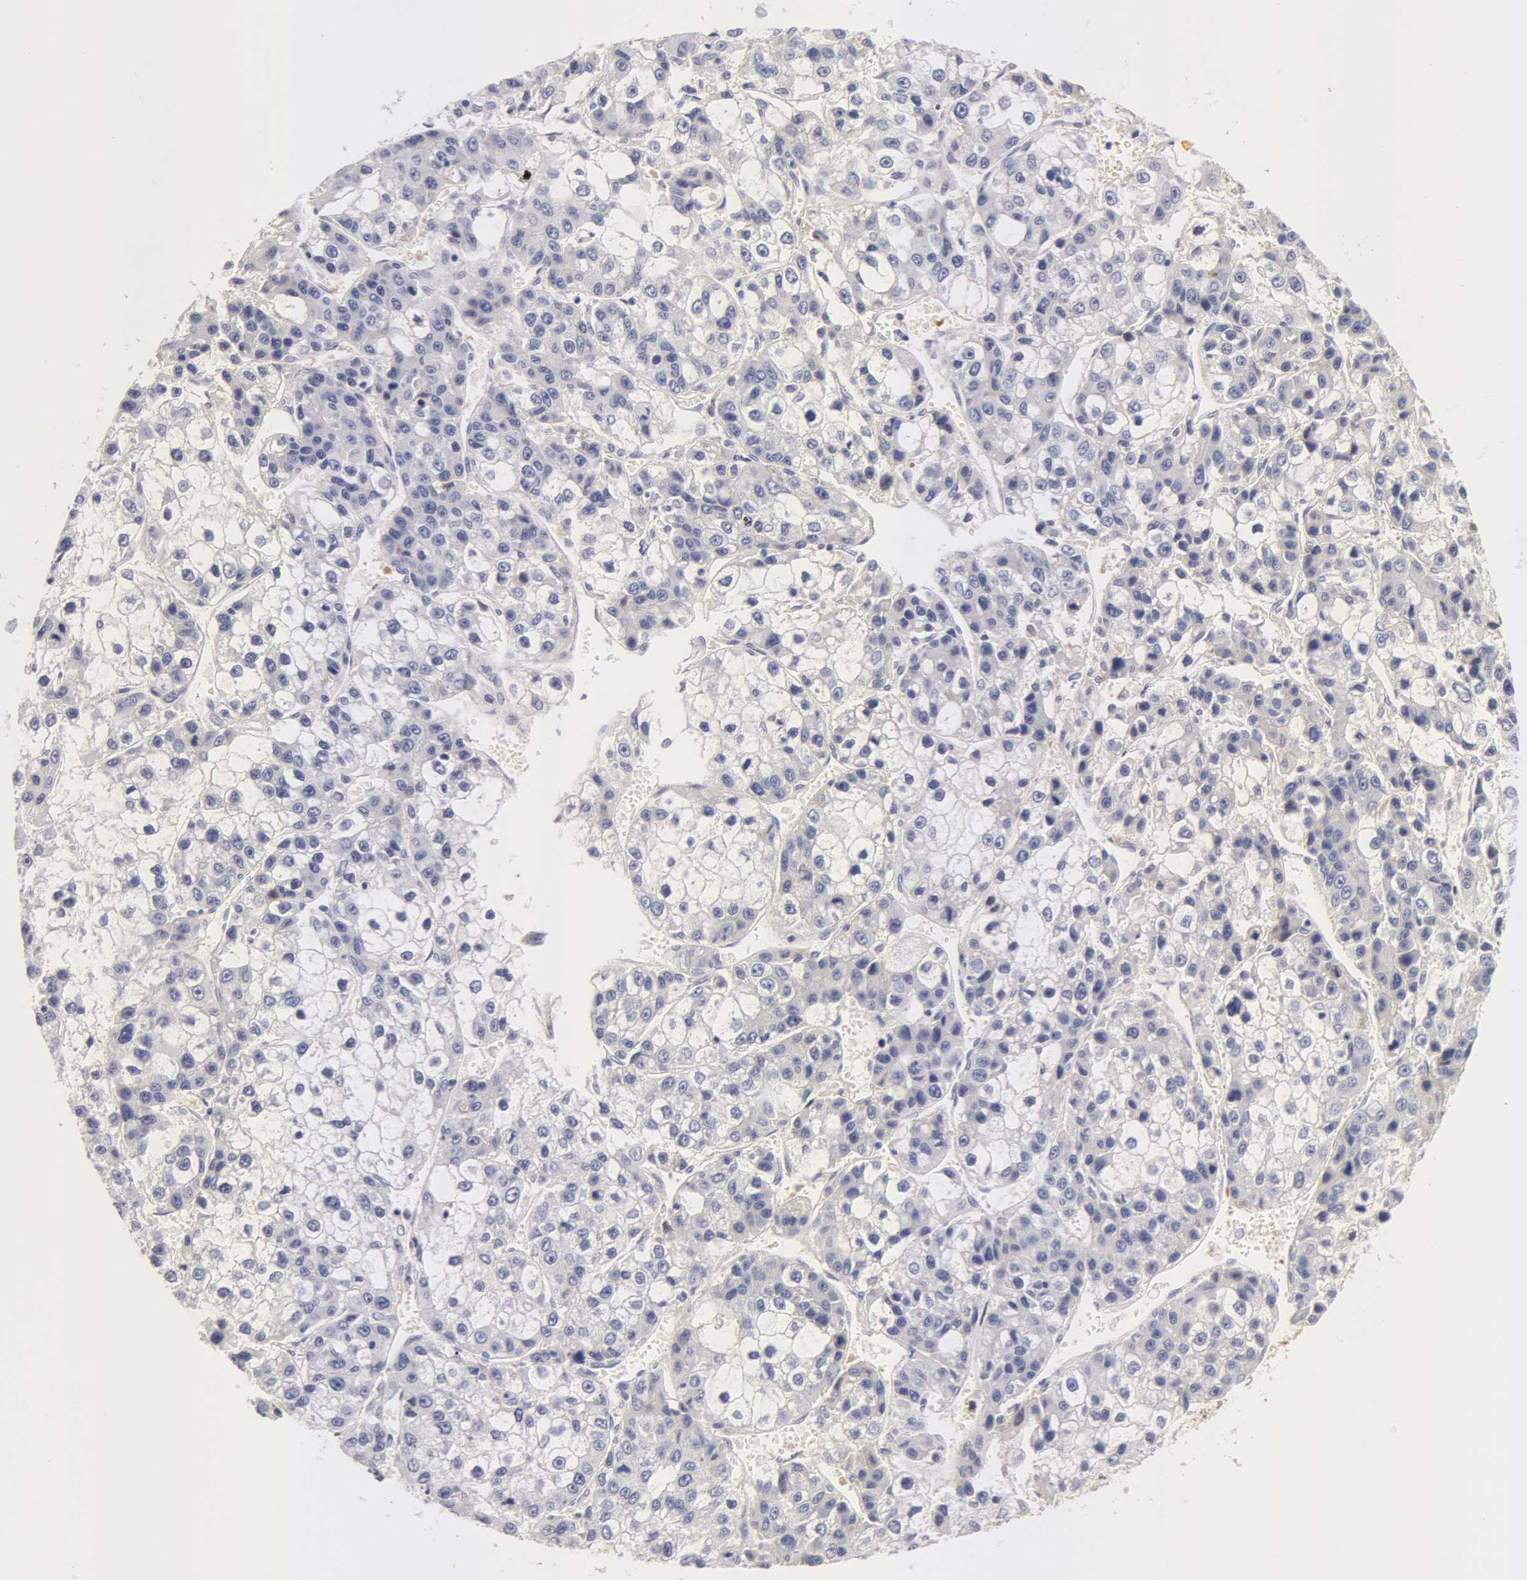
{"staining": {"intensity": "negative", "quantity": "none", "location": "none"}, "tissue": "liver cancer", "cell_type": "Tumor cells", "image_type": "cancer", "snomed": [{"axis": "morphology", "description": "Carcinoma, Hepatocellular, NOS"}, {"axis": "topography", "description": "Liver"}], "caption": "This is a photomicrograph of immunohistochemistry (IHC) staining of liver cancer (hepatocellular carcinoma), which shows no positivity in tumor cells.", "gene": "AHSG", "patient": {"sex": "female", "age": 66}}